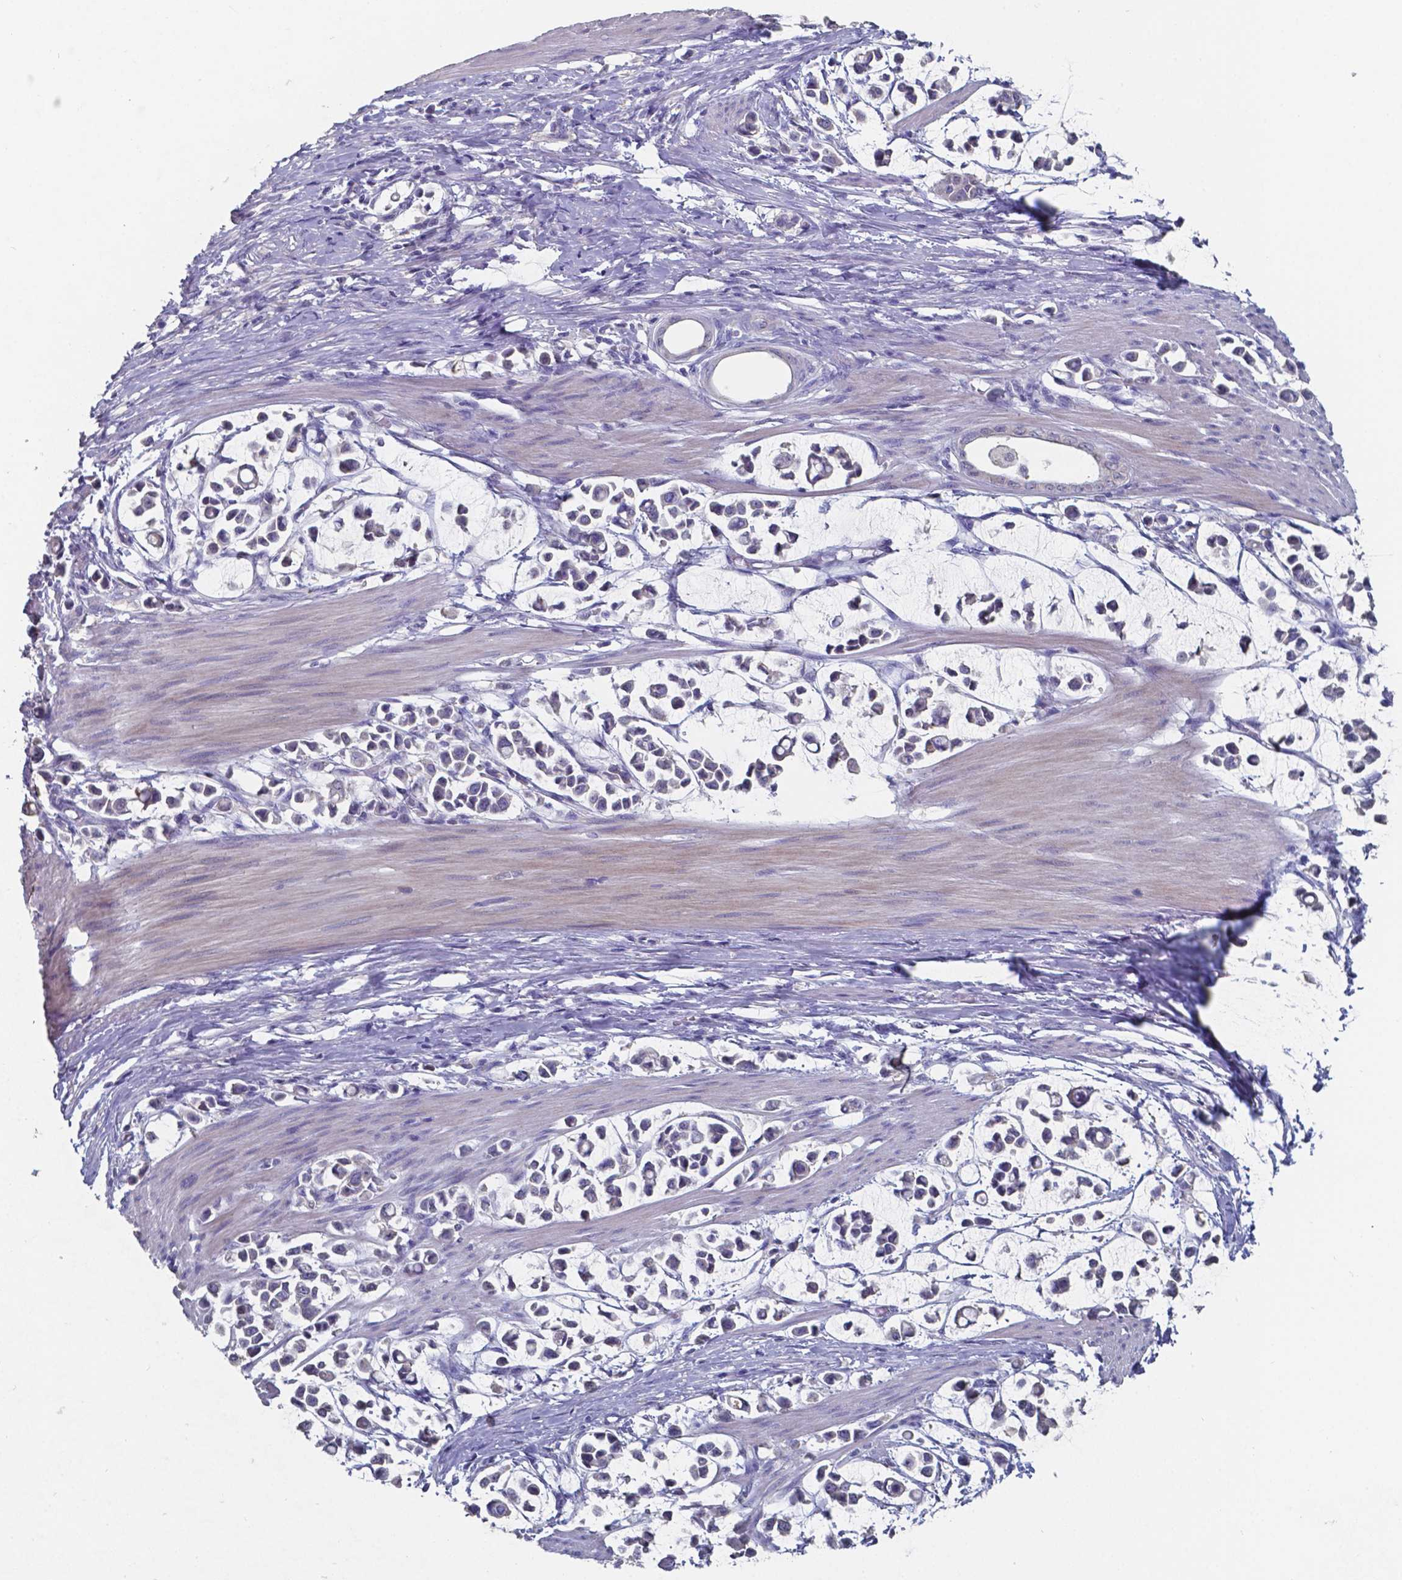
{"staining": {"intensity": "negative", "quantity": "none", "location": "none"}, "tissue": "stomach cancer", "cell_type": "Tumor cells", "image_type": "cancer", "snomed": [{"axis": "morphology", "description": "Adenocarcinoma, NOS"}, {"axis": "topography", "description": "Stomach"}], "caption": "Protein analysis of stomach cancer shows no significant expression in tumor cells.", "gene": "FOXJ1", "patient": {"sex": "male", "age": 82}}